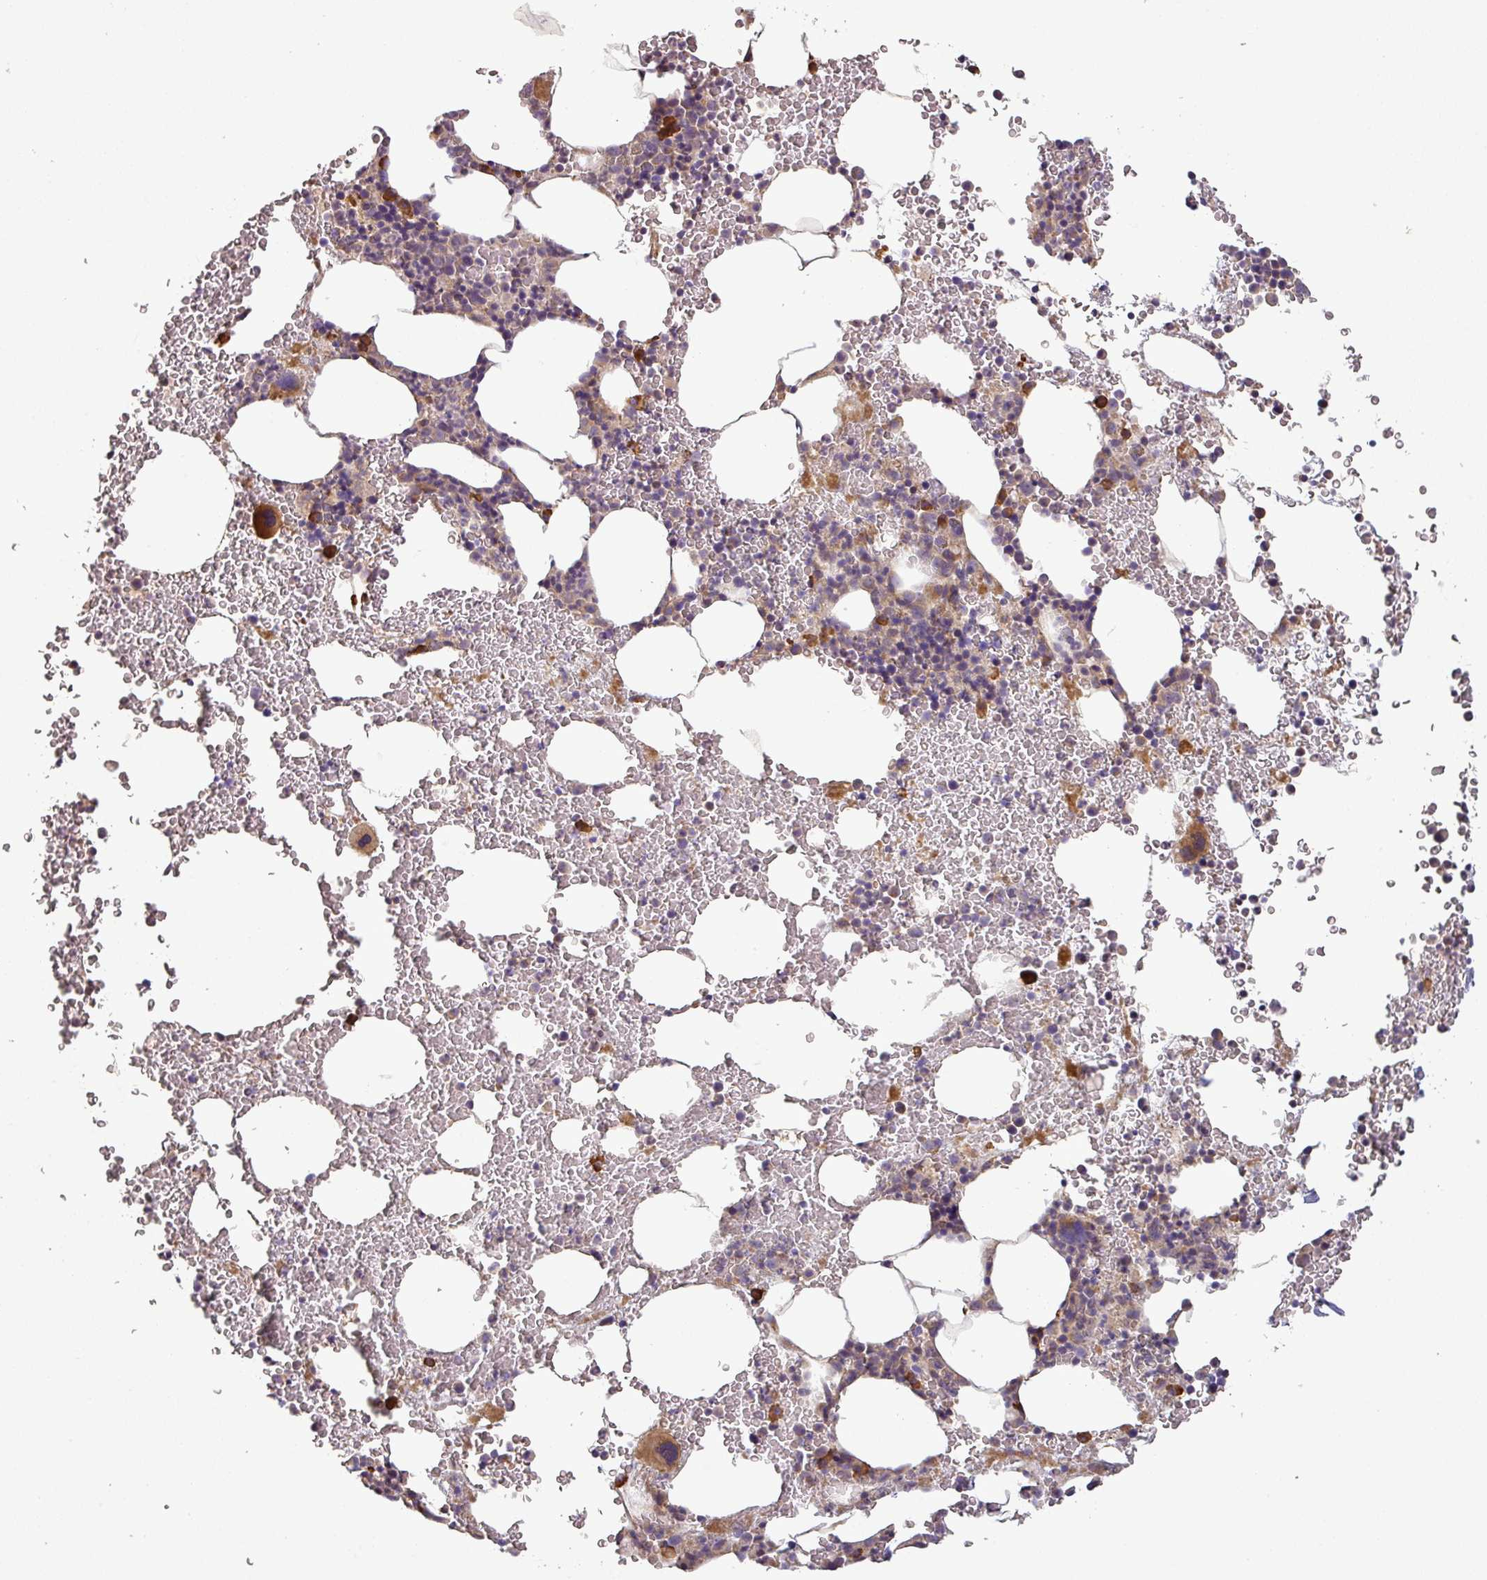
{"staining": {"intensity": "moderate", "quantity": "<25%", "location": "cytoplasmic/membranous"}, "tissue": "bone marrow", "cell_type": "Hematopoietic cells", "image_type": "normal", "snomed": [{"axis": "morphology", "description": "Normal tissue, NOS"}, {"axis": "morphology", "description": "Inflammation, NOS"}, {"axis": "topography", "description": "Bone marrow"}], "caption": "A histopathology image showing moderate cytoplasmic/membranous staining in approximately <25% of hematopoietic cells in normal bone marrow, as visualized by brown immunohistochemical staining.", "gene": "MOCS3", "patient": {"sex": "female", "age": 78}}